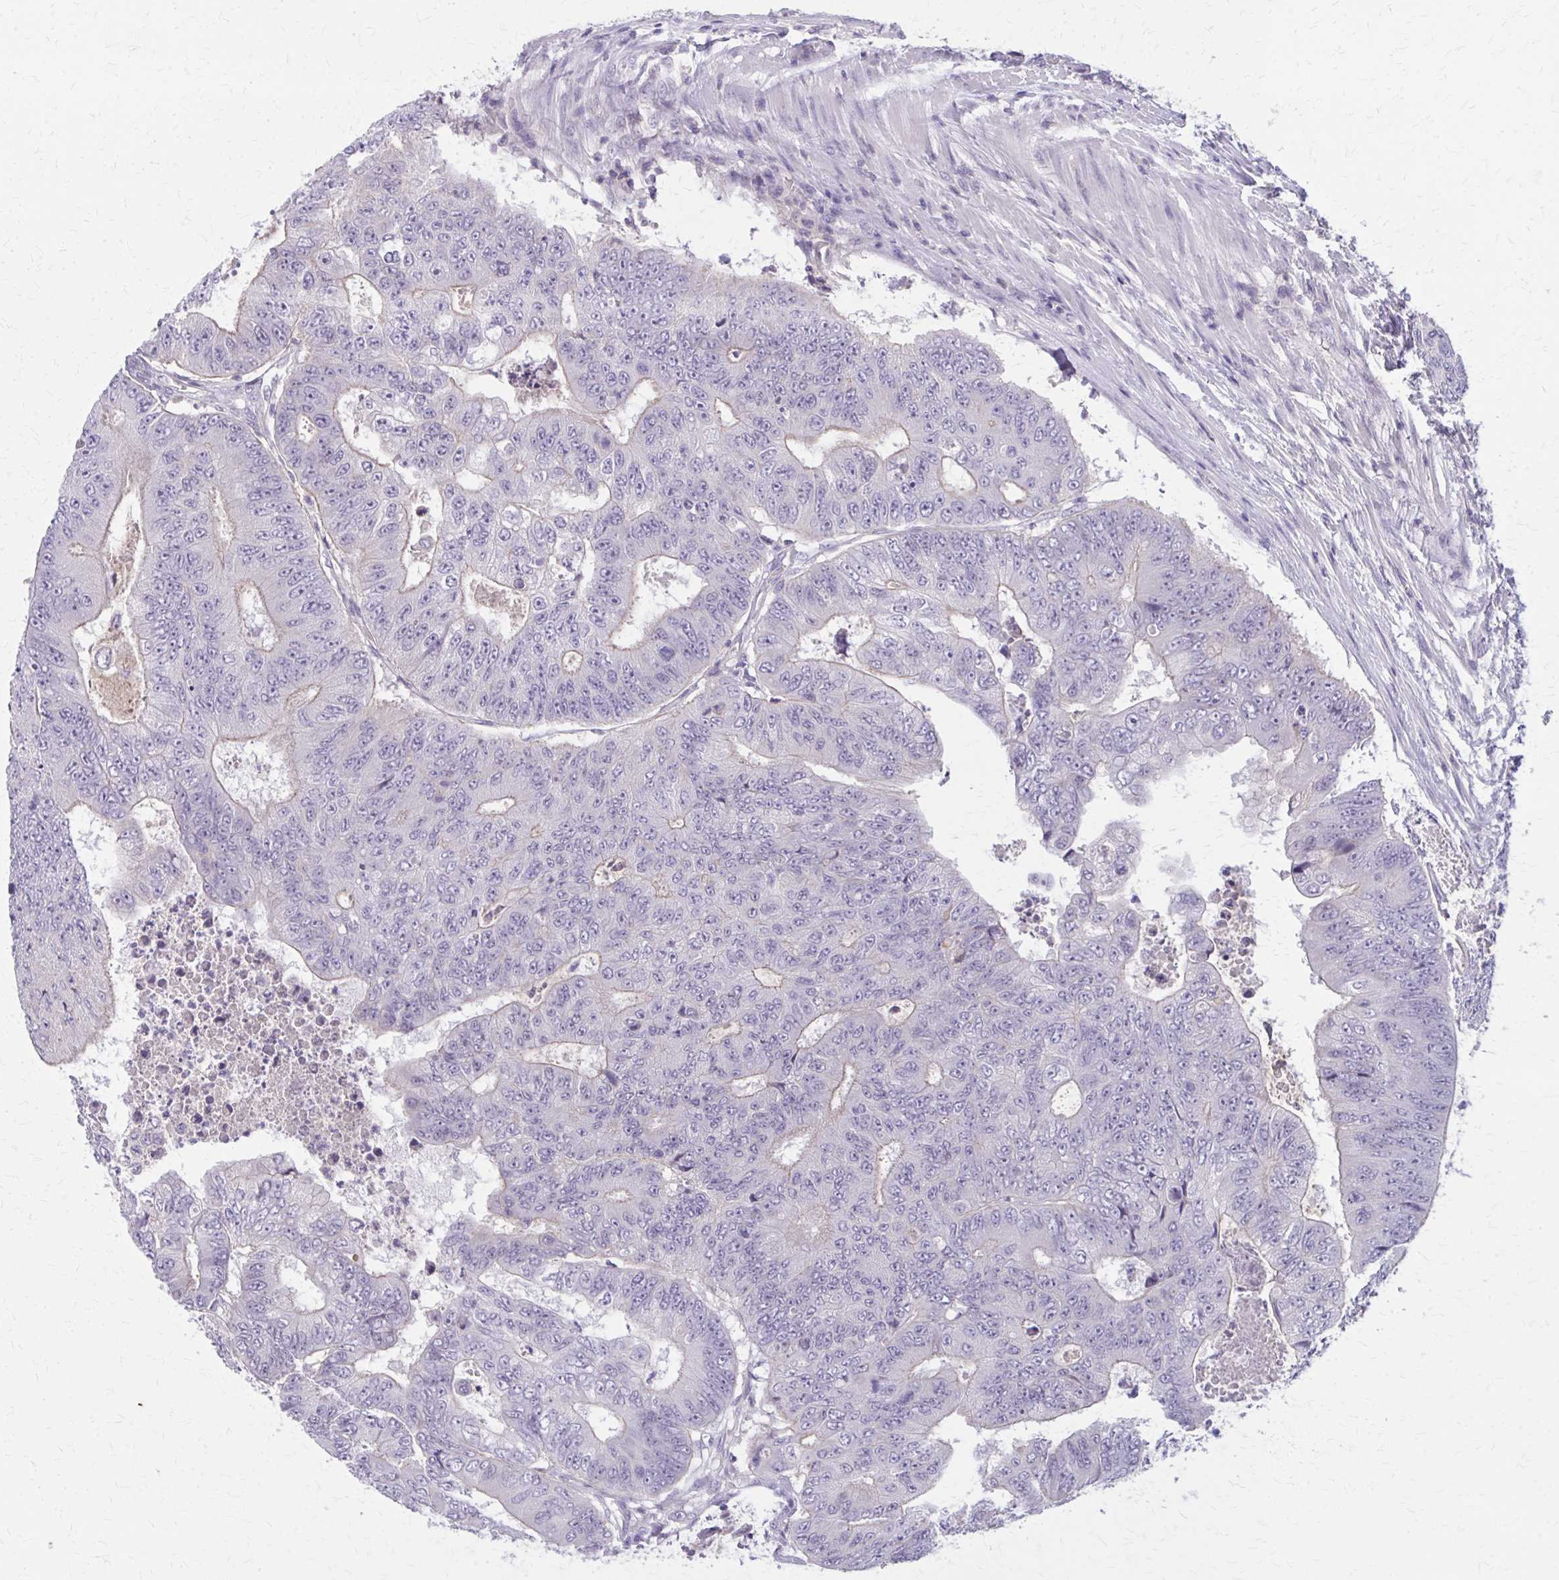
{"staining": {"intensity": "negative", "quantity": "none", "location": "none"}, "tissue": "colorectal cancer", "cell_type": "Tumor cells", "image_type": "cancer", "snomed": [{"axis": "morphology", "description": "Adenocarcinoma, NOS"}, {"axis": "topography", "description": "Colon"}], "caption": "This is a image of immunohistochemistry (IHC) staining of colorectal adenocarcinoma, which shows no positivity in tumor cells.", "gene": "OR4A47", "patient": {"sex": "female", "age": 48}}